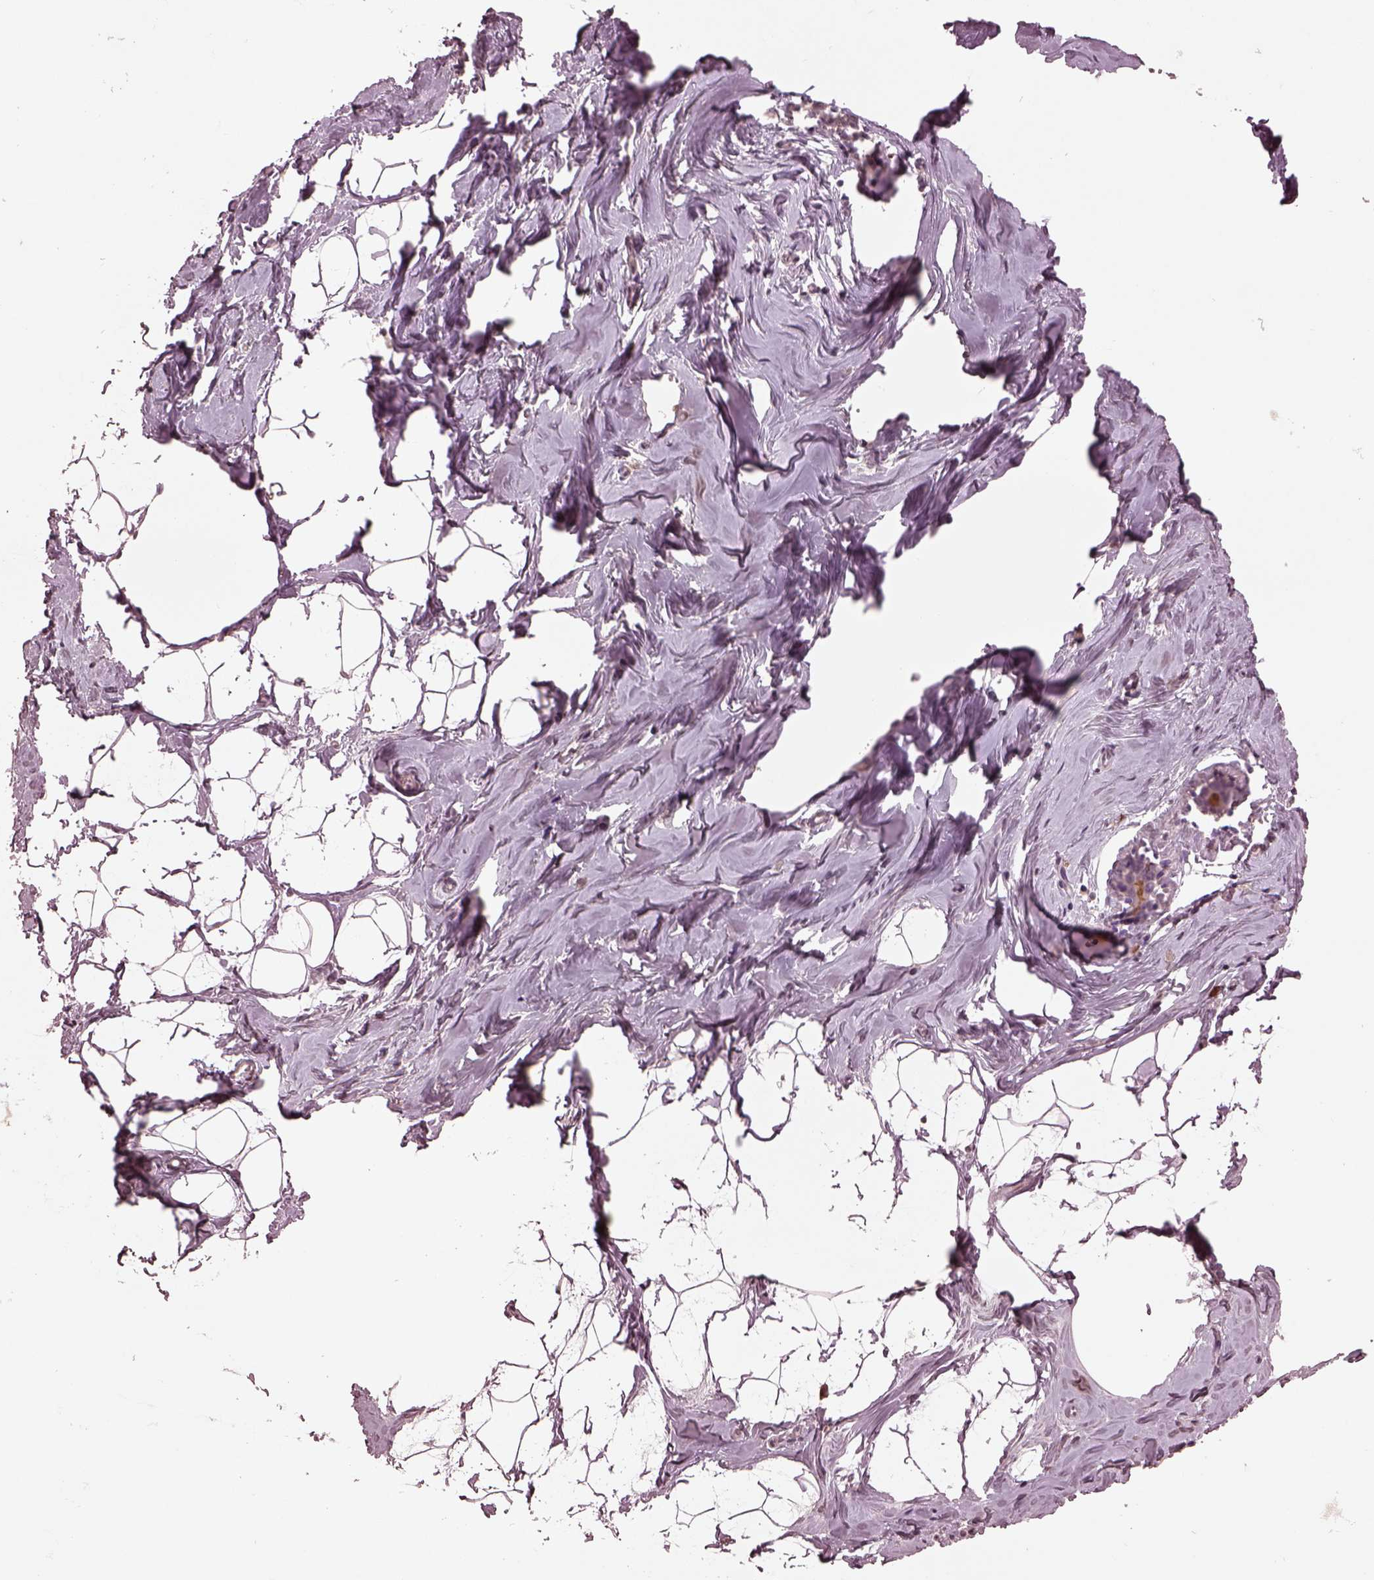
{"staining": {"intensity": "negative", "quantity": "none", "location": "none"}, "tissue": "breast", "cell_type": "Adipocytes", "image_type": "normal", "snomed": [{"axis": "morphology", "description": "Normal tissue, NOS"}, {"axis": "topography", "description": "Breast"}], "caption": "Immunohistochemical staining of normal breast exhibits no significant expression in adipocytes.", "gene": "IL18RAP", "patient": {"sex": "female", "age": 32}}